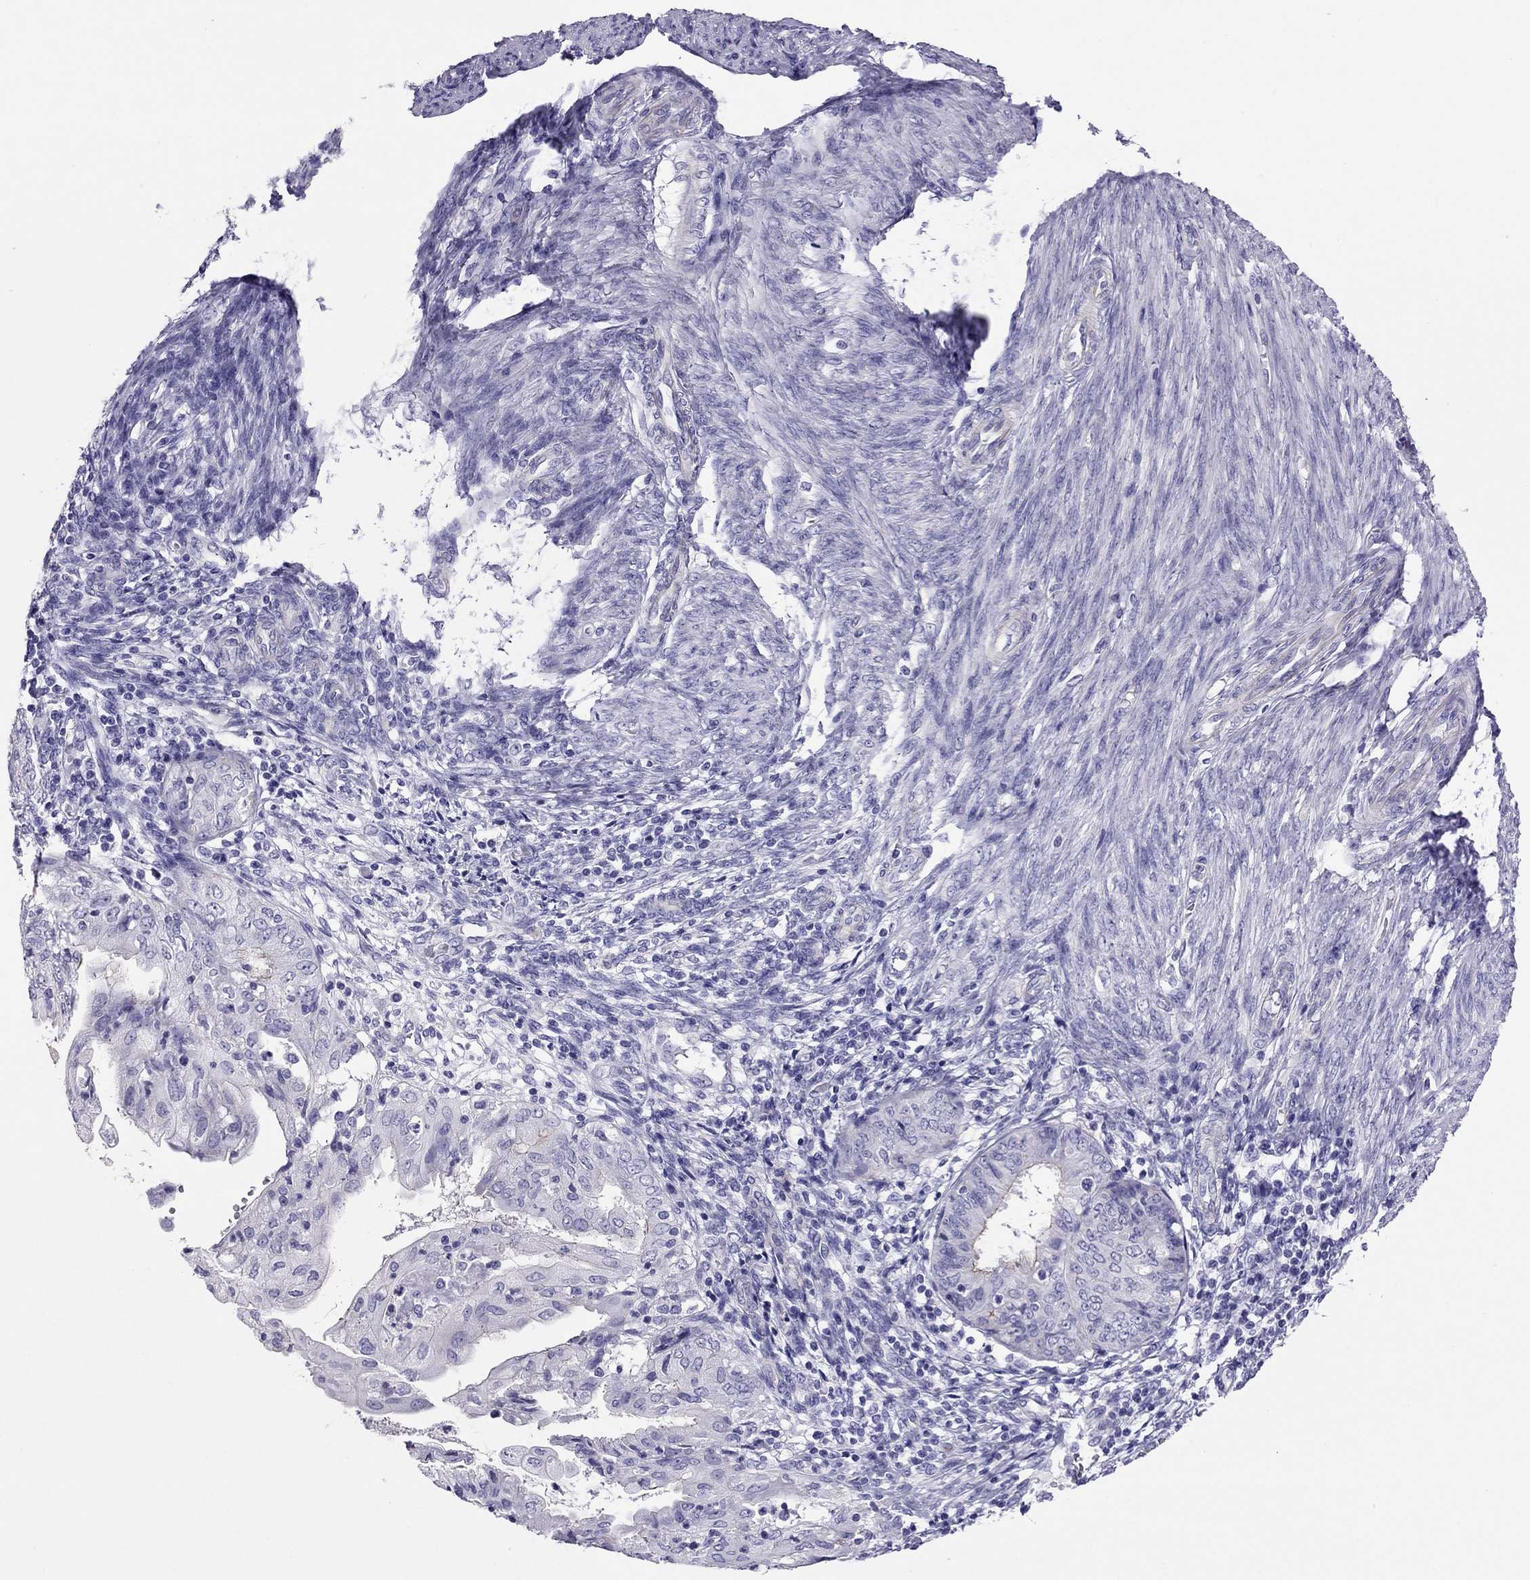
{"staining": {"intensity": "negative", "quantity": "none", "location": "none"}, "tissue": "endometrial cancer", "cell_type": "Tumor cells", "image_type": "cancer", "snomed": [{"axis": "morphology", "description": "Adenocarcinoma, NOS"}, {"axis": "topography", "description": "Endometrium"}], "caption": "This is a micrograph of immunohistochemistry (IHC) staining of endometrial cancer (adenocarcinoma), which shows no staining in tumor cells.", "gene": "MYL11", "patient": {"sex": "female", "age": 68}}